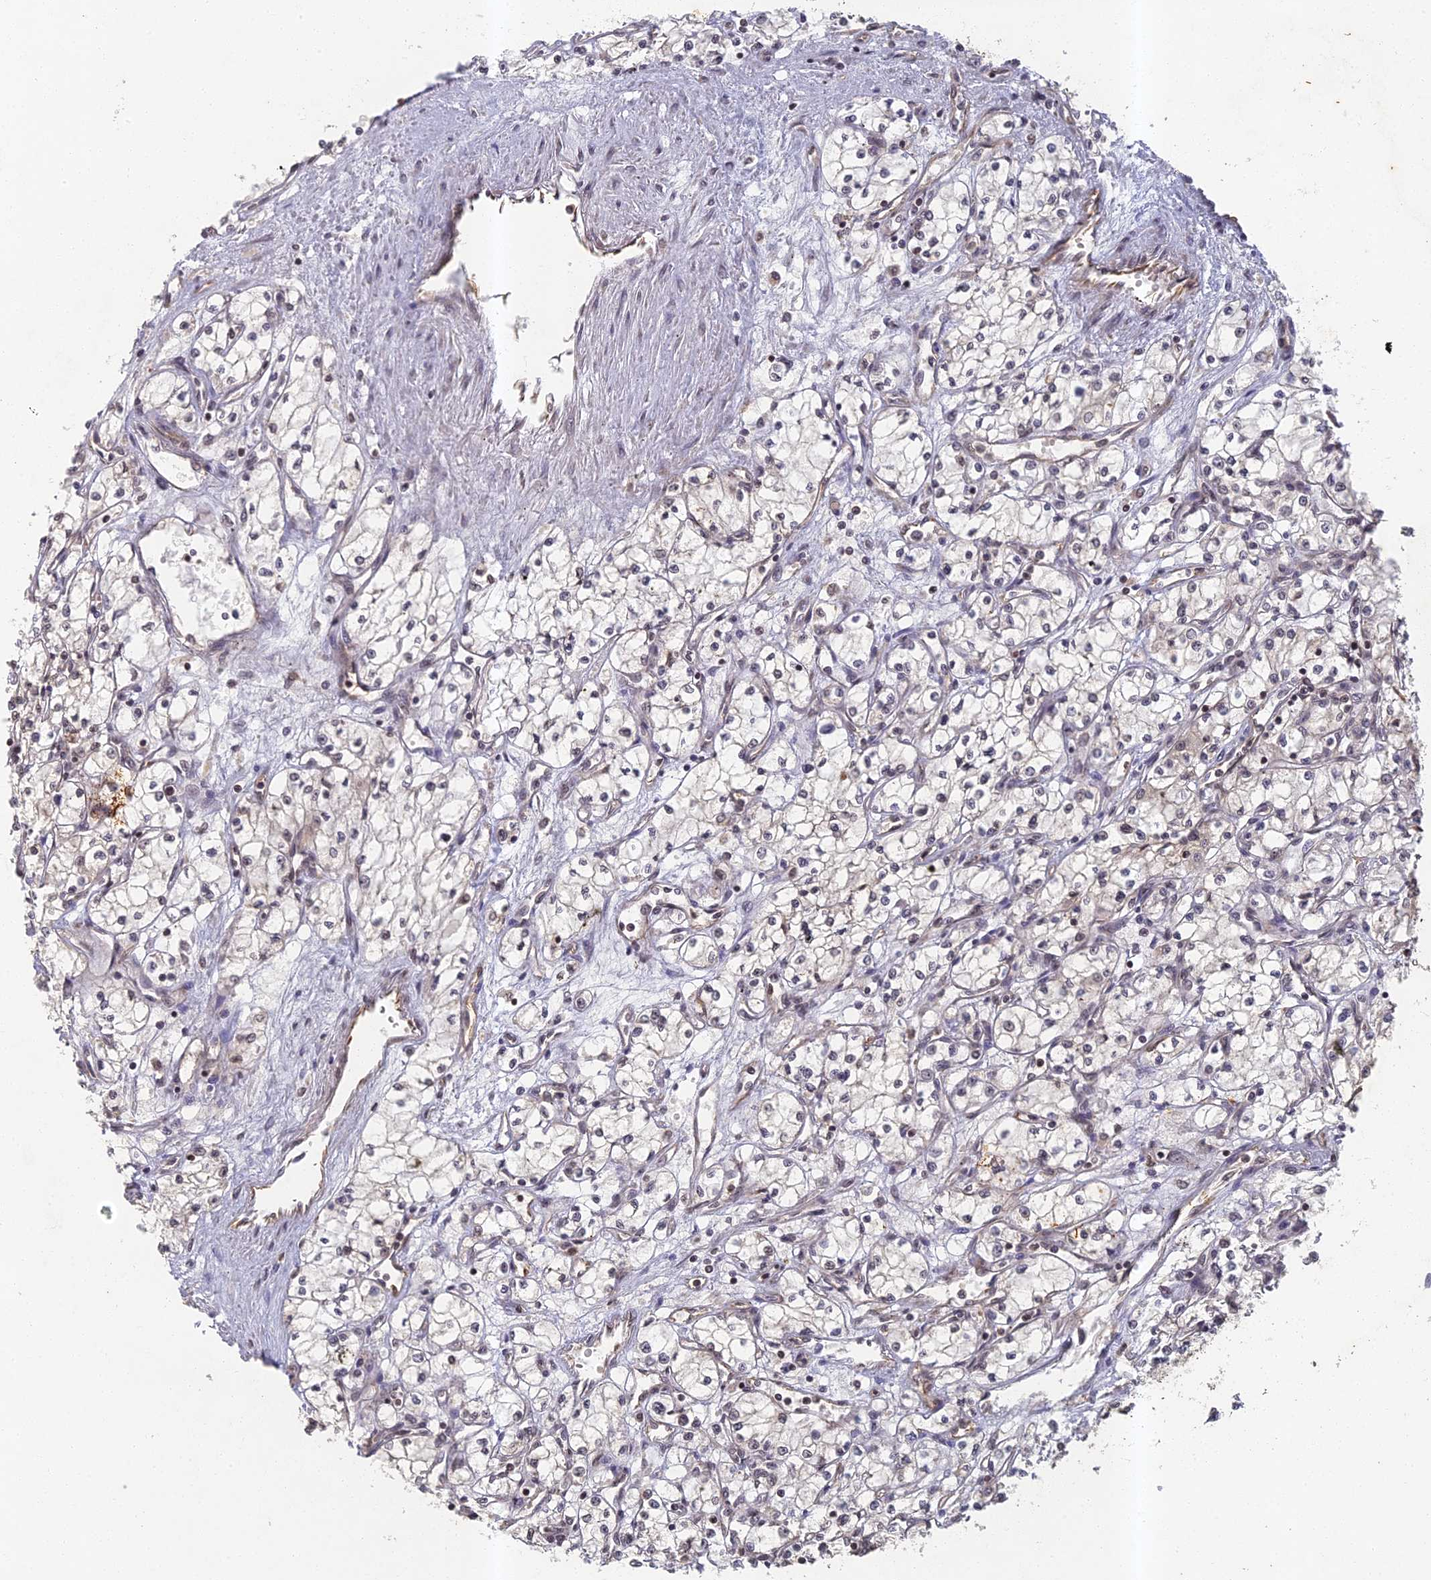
{"staining": {"intensity": "negative", "quantity": "none", "location": "none"}, "tissue": "renal cancer", "cell_type": "Tumor cells", "image_type": "cancer", "snomed": [{"axis": "morphology", "description": "Adenocarcinoma, NOS"}, {"axis": "topography", "description": "Kidney"}], "caption": "A high-resolution histopathology image shows IHC staining of renal cancer (adenocarcinoma), which displays no significant expression in tumor cells.", "gene": "ABCB10", "patient": {"sex": "male", "age": 59}}